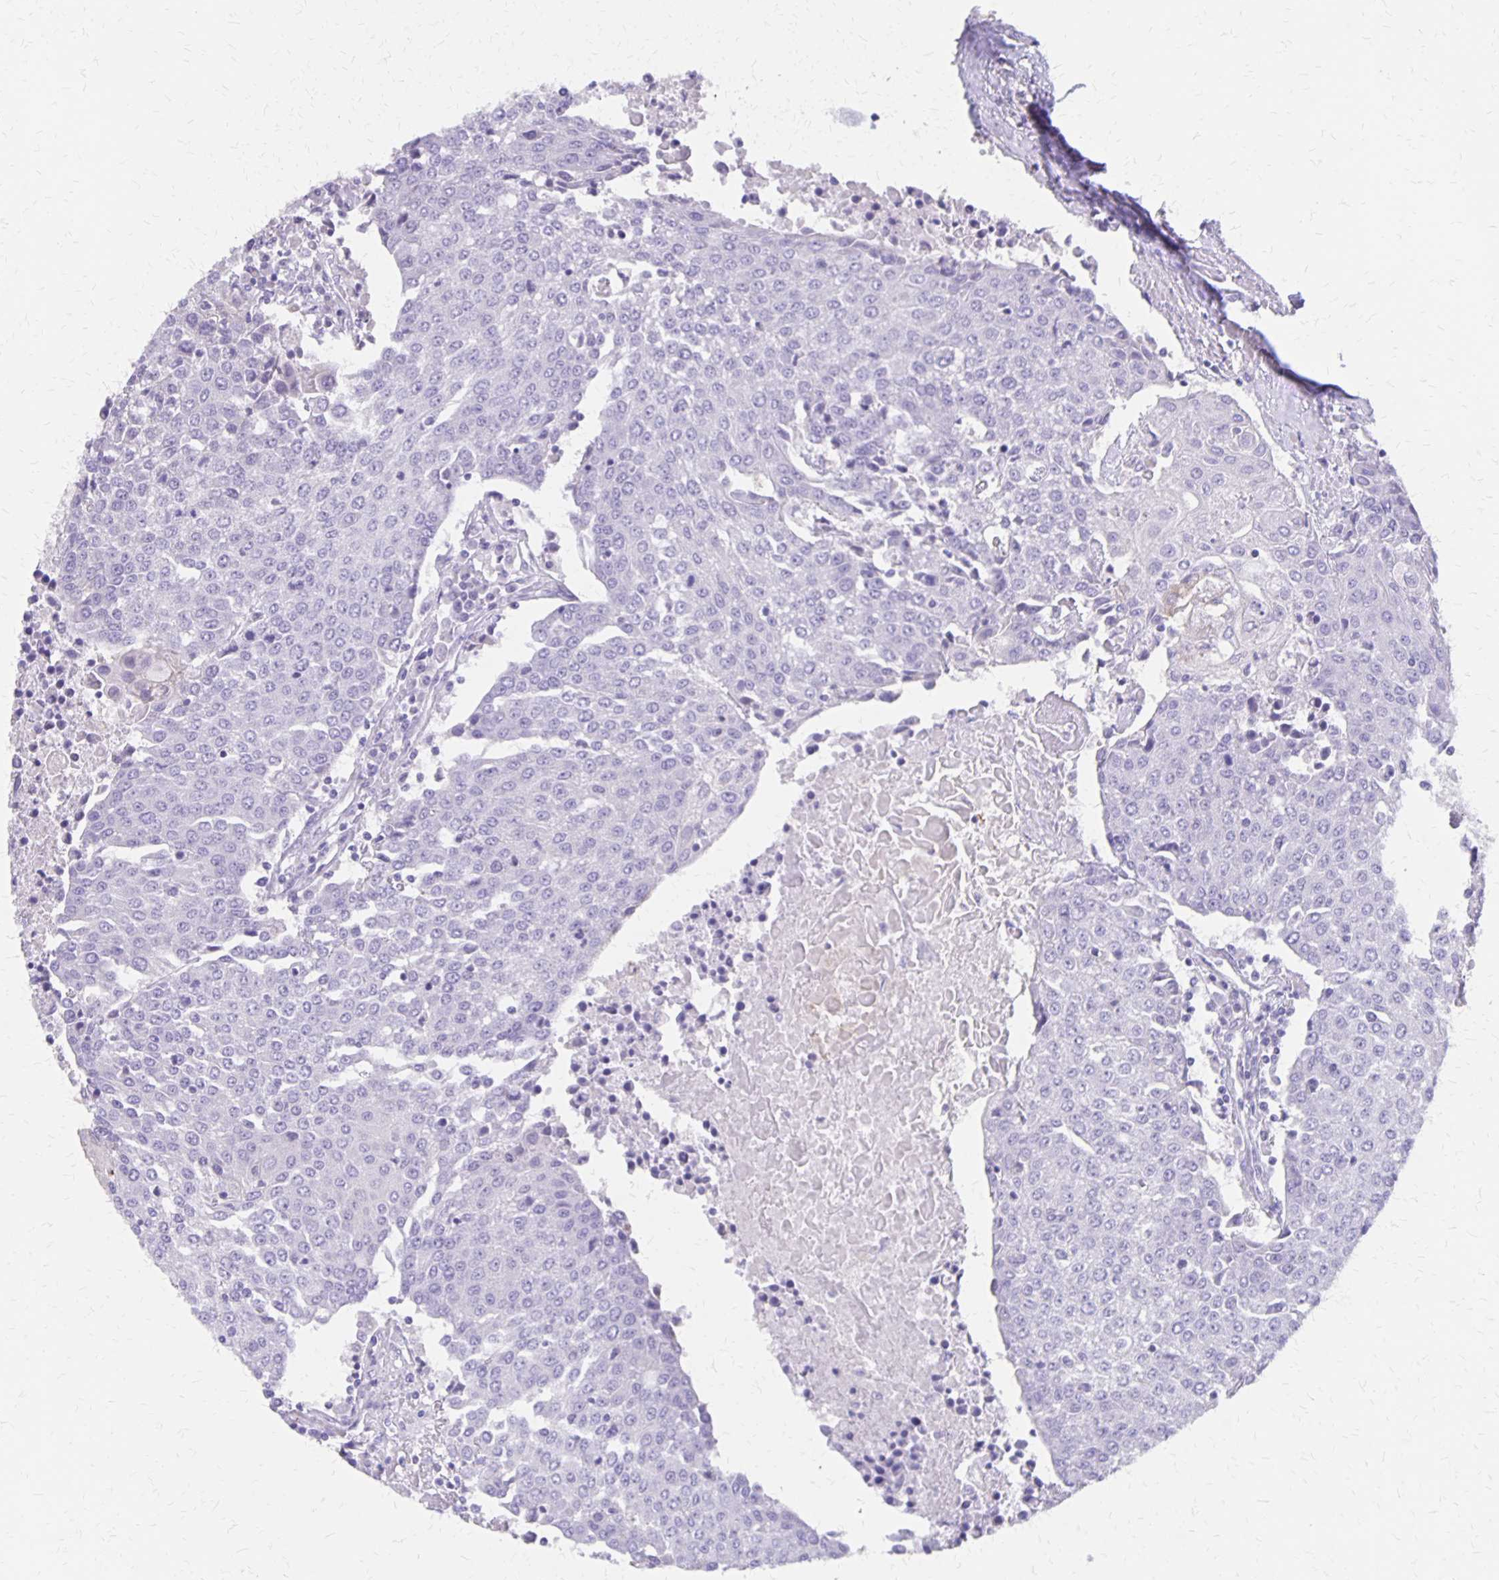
{"staining": {"intensity": "negative", "quantity": "none", "location": "none"}, "tissue": "urothelial cancer", "cell_type": "Tumor cells", "image_type": "cancer", "snomed": [{"axis": "morphology", "description": "Urothelial carcinoma, High grade"}, {"axis": "topography", "description": "Urinary bladder"}], "caption": "The histopathology image displays no significant expression in tumor cells of high-grade urothelial carcinoma.", "gene": "SEPTIN5", "patient": {"sex": "female", "age": 85}}